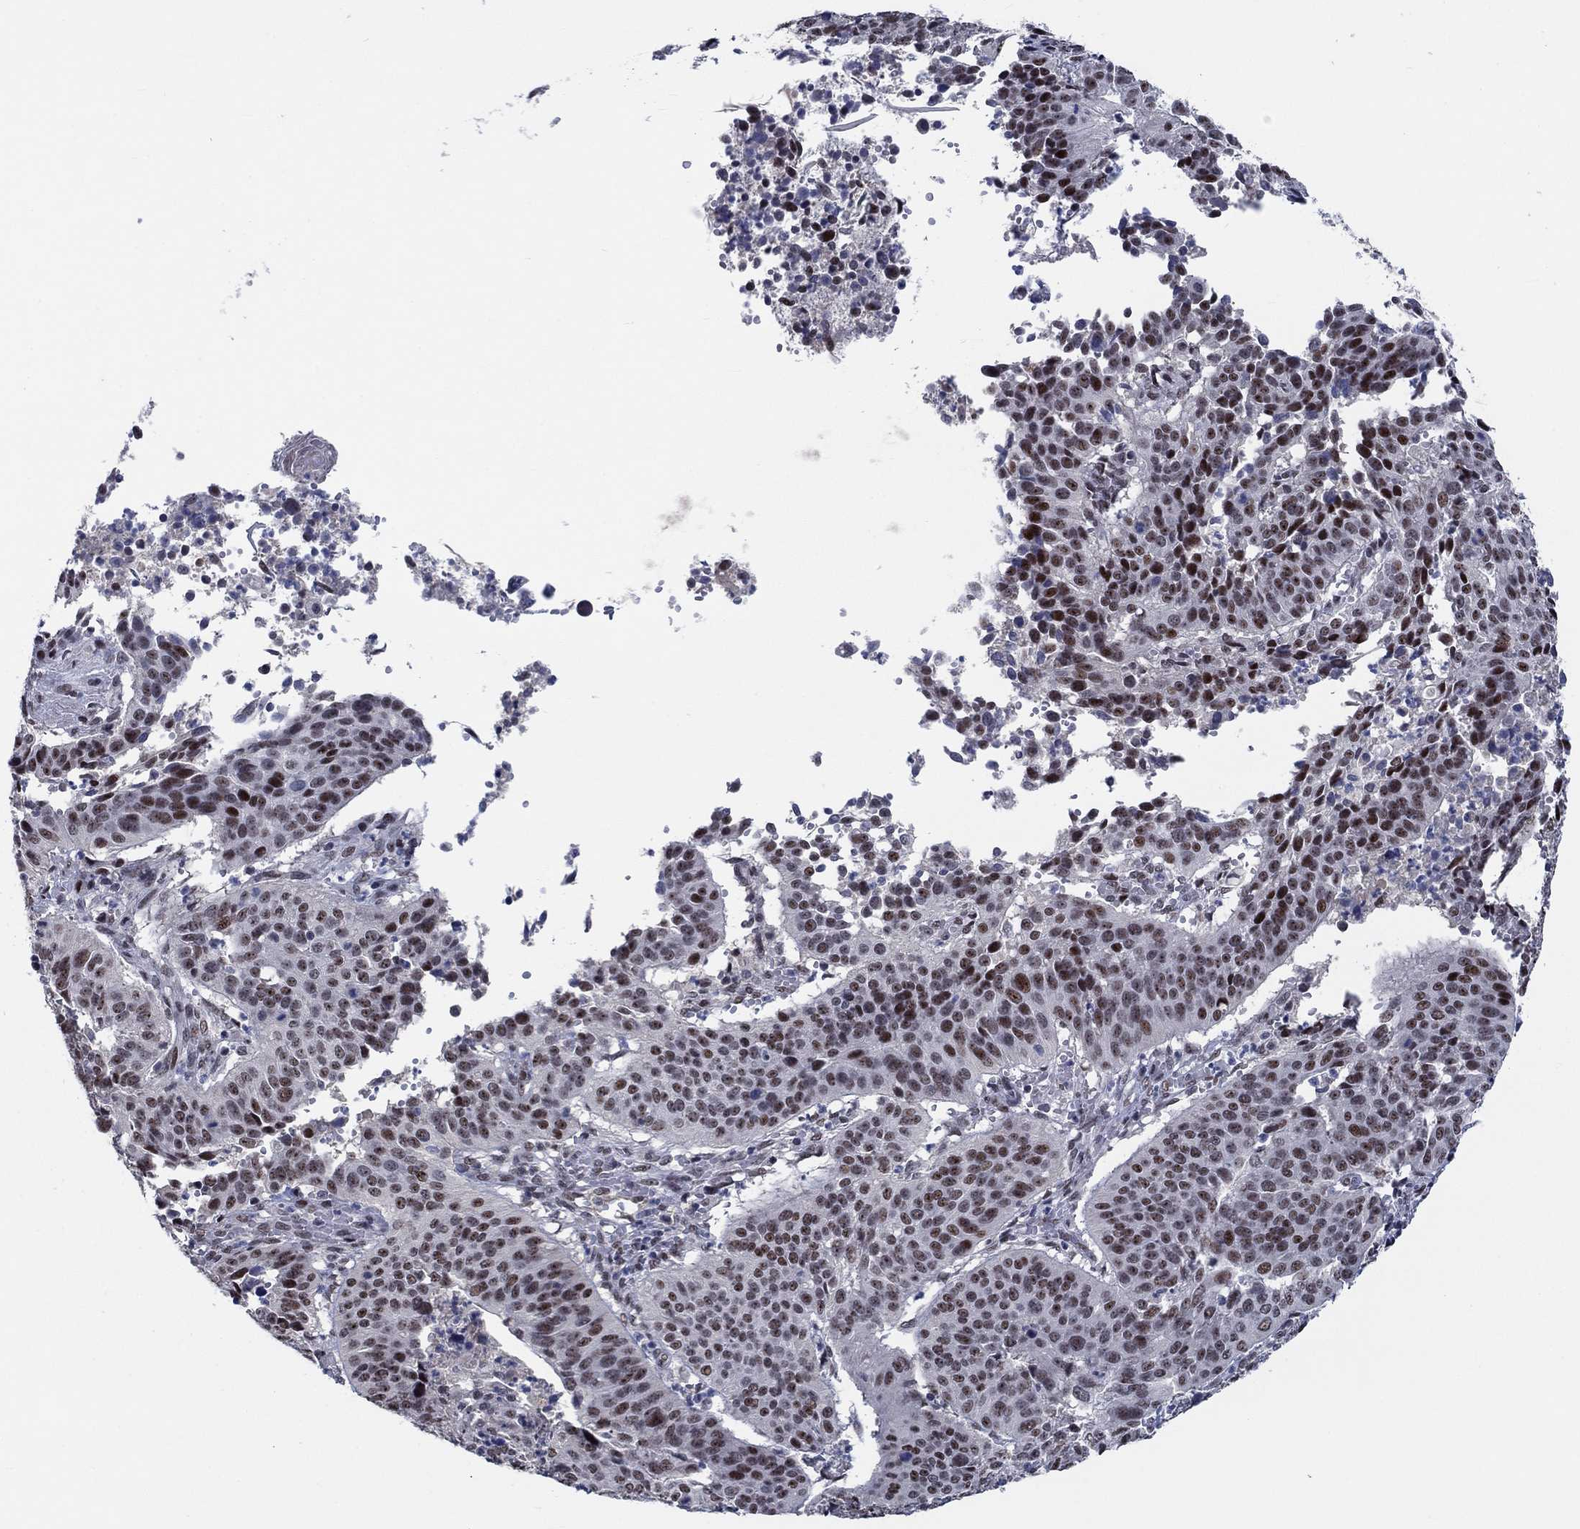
{"staining": {"intensity": "strong", "quantity": "<25%", "location": "nuclear"}, "tissue": "cervical cancer", "cell_type": "Tumor cells", "image_type": "cancer", "snomed": [{"axis": "morphology", "description": "Normal tissue, NOS"}, {"axis": "morphology", "description": "Squamous cell carcinoma, NOS"}, {"axis": "topography", "description": "Cervix"}], "caption": "Immunohistochemistry photomicrograph of squamous cell carcinoma (cervical) stained for a protein (brown), which shows medium levels of strong nuclear expression in approximately <25% of tumor cells.", "gene": "HTN1", "patient": {"sex": "female", "age": 39}}